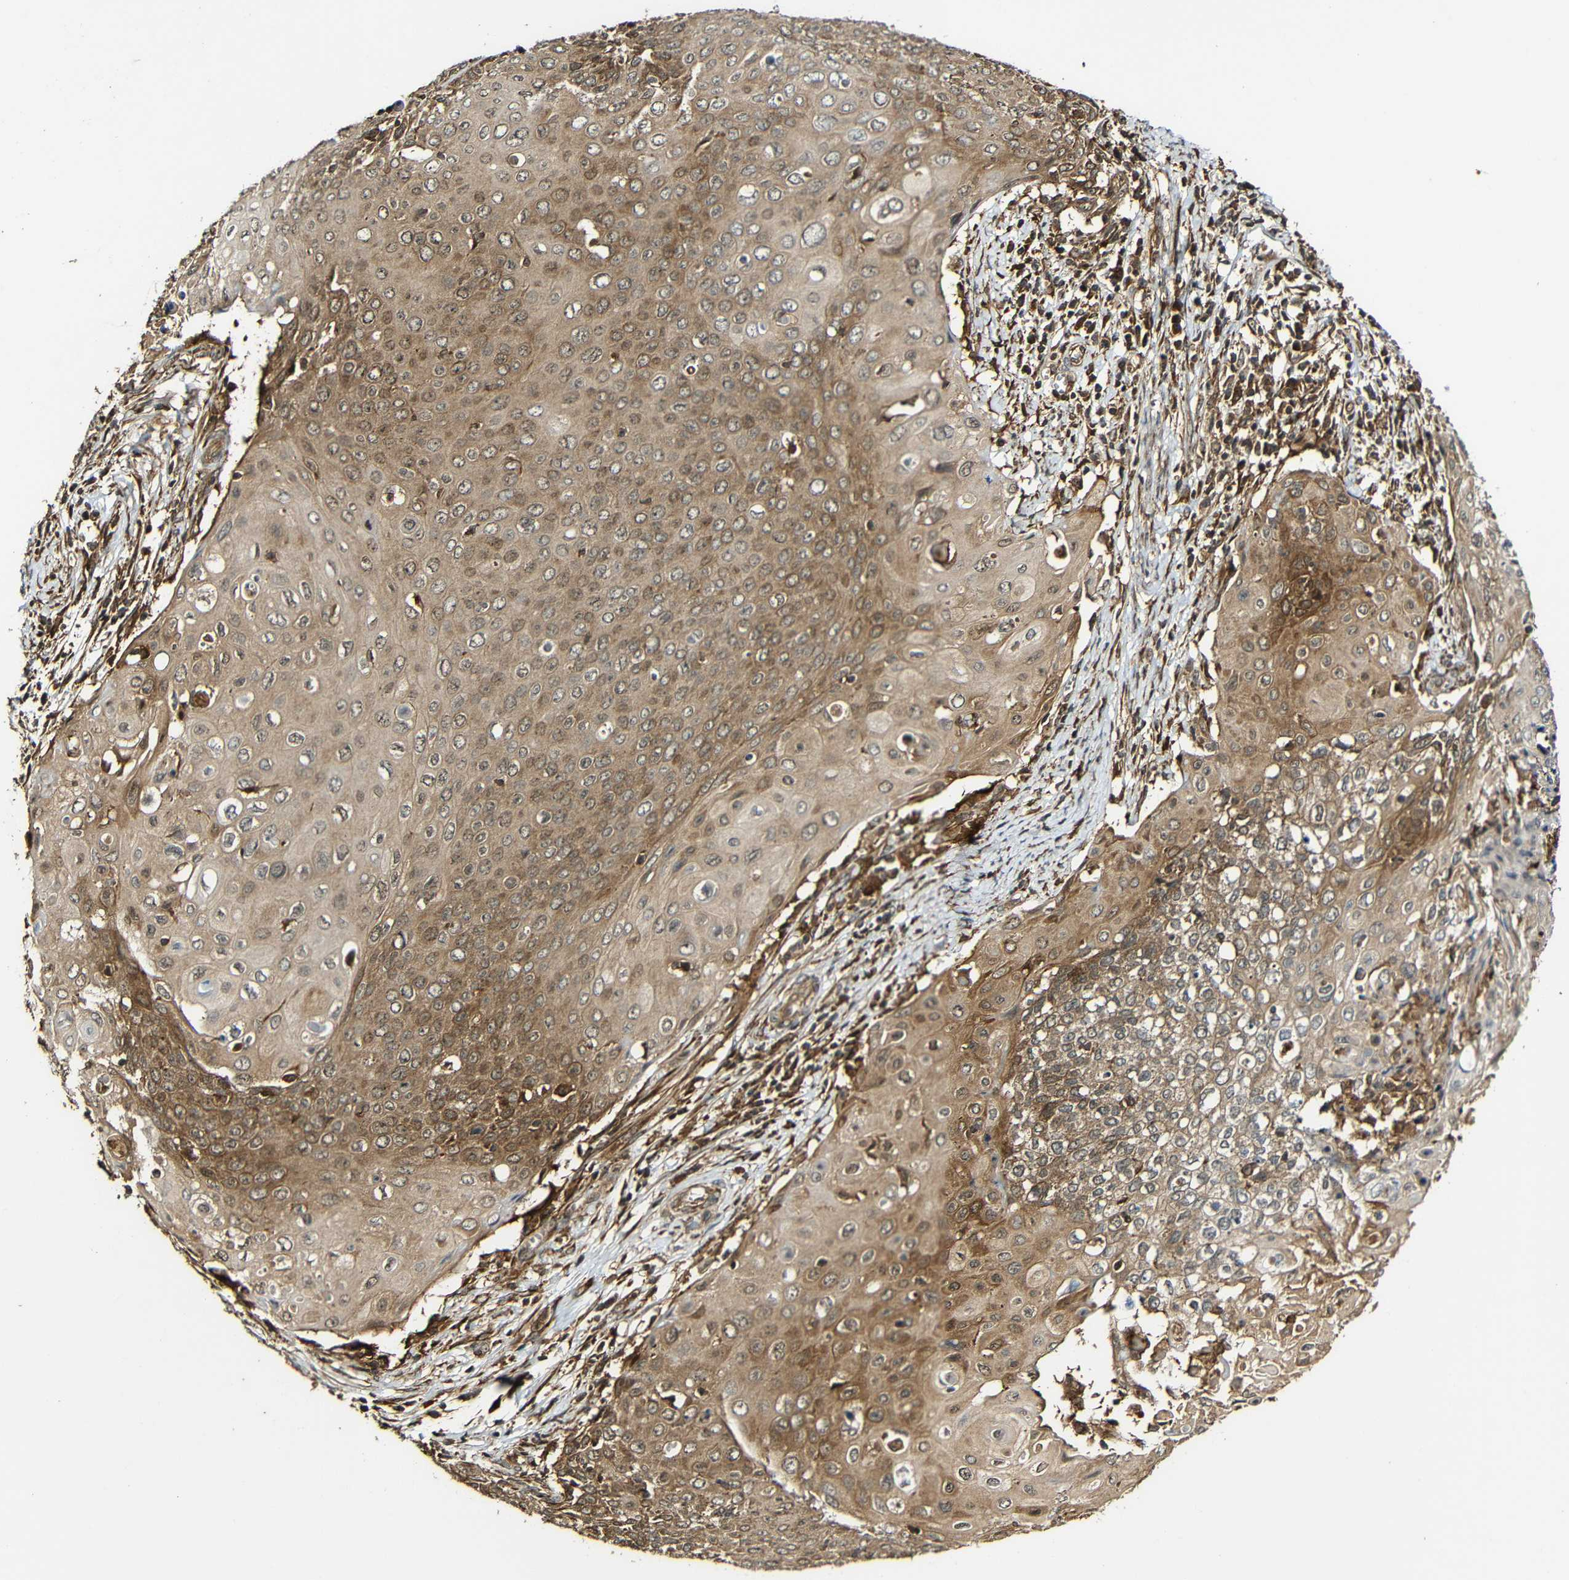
{"staining": {"intensity": "moderate", "quantity": ">75%", "location": "cytoplasmic/membranous"}, "tissue": "cervical cancer", "cell_type": "Tumor cells", "image_type": "cancer", "snomed": [{"axis": "morphology", "description": "Squamous cell carcinoma, NOS"}, {"axis": "topography", "description": "Cervix"}], "caption": "Protein staining of squamous cell carcinoma (cervical) tissue displays moderate cytoplasmic/membranous positivity in about >75% of tumor cells. (Brightfield microscopy of DAB IHC at high magnification).", "gene": "CASP8", "patient": {"sex": "female", "age": 39}}